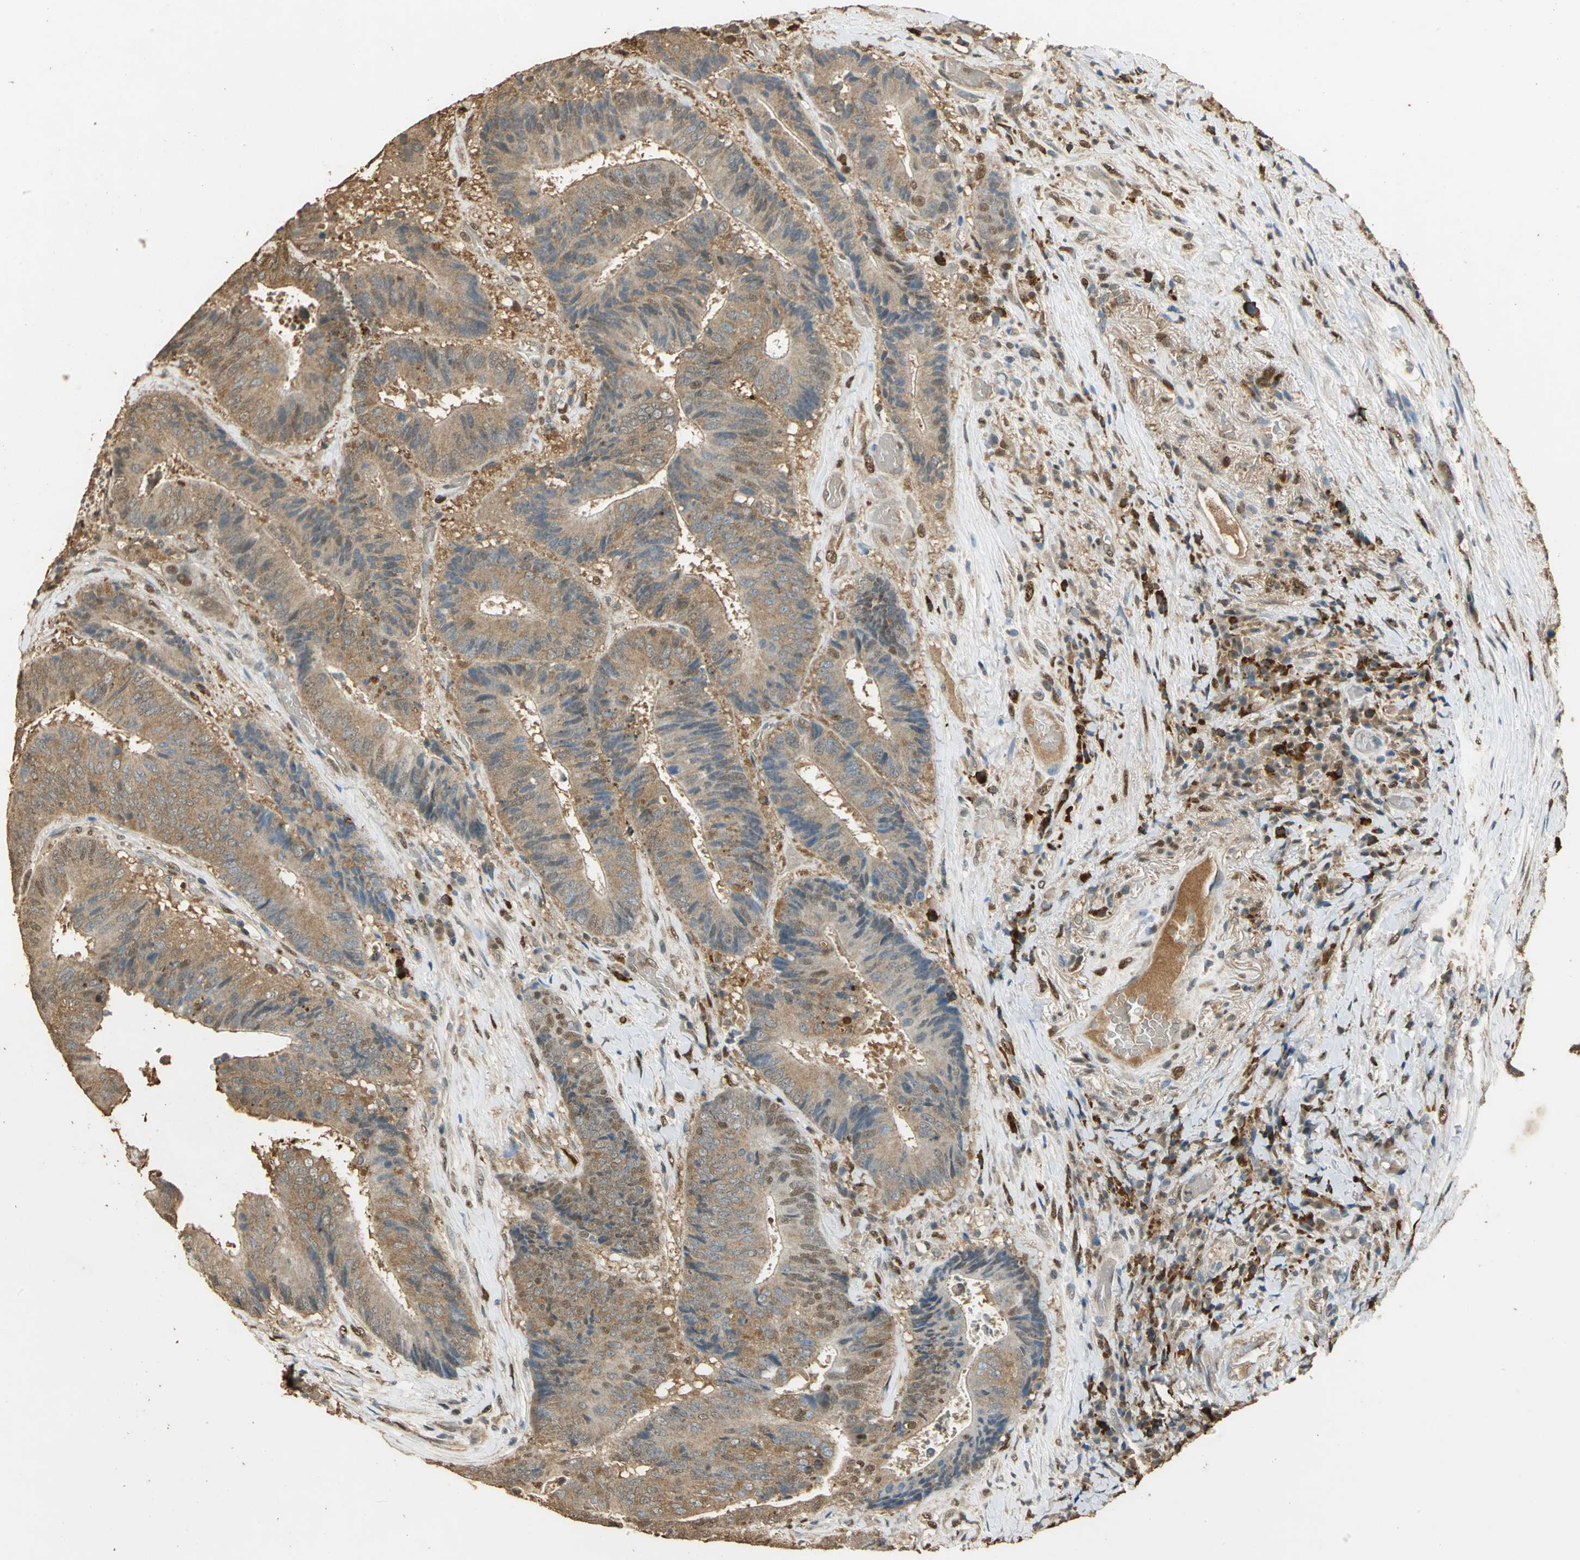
{"staining": {"intensity": "moderate", "quantity": ">75%", "location": "cytoplasmic/membranous"}, "tissue": "colorectal cancer", "cell_type": "Tumor cells", "image_type": "cancer", "snomed": [{"axis": "morphology", "description": "Adenocarcinoma, NOS"}, {"axis": "topography", "description": "Rectum"}], "caption": "IHC (DAB (3,3'-diaminobenzidine)) staining of human colorectal adenocarcinoma shows moderate cytoplasmic/membranous protein expression in about >75% of tumor cells.", "gene": "GAPDH", "patient": {"sex": "male", "age": 72}}